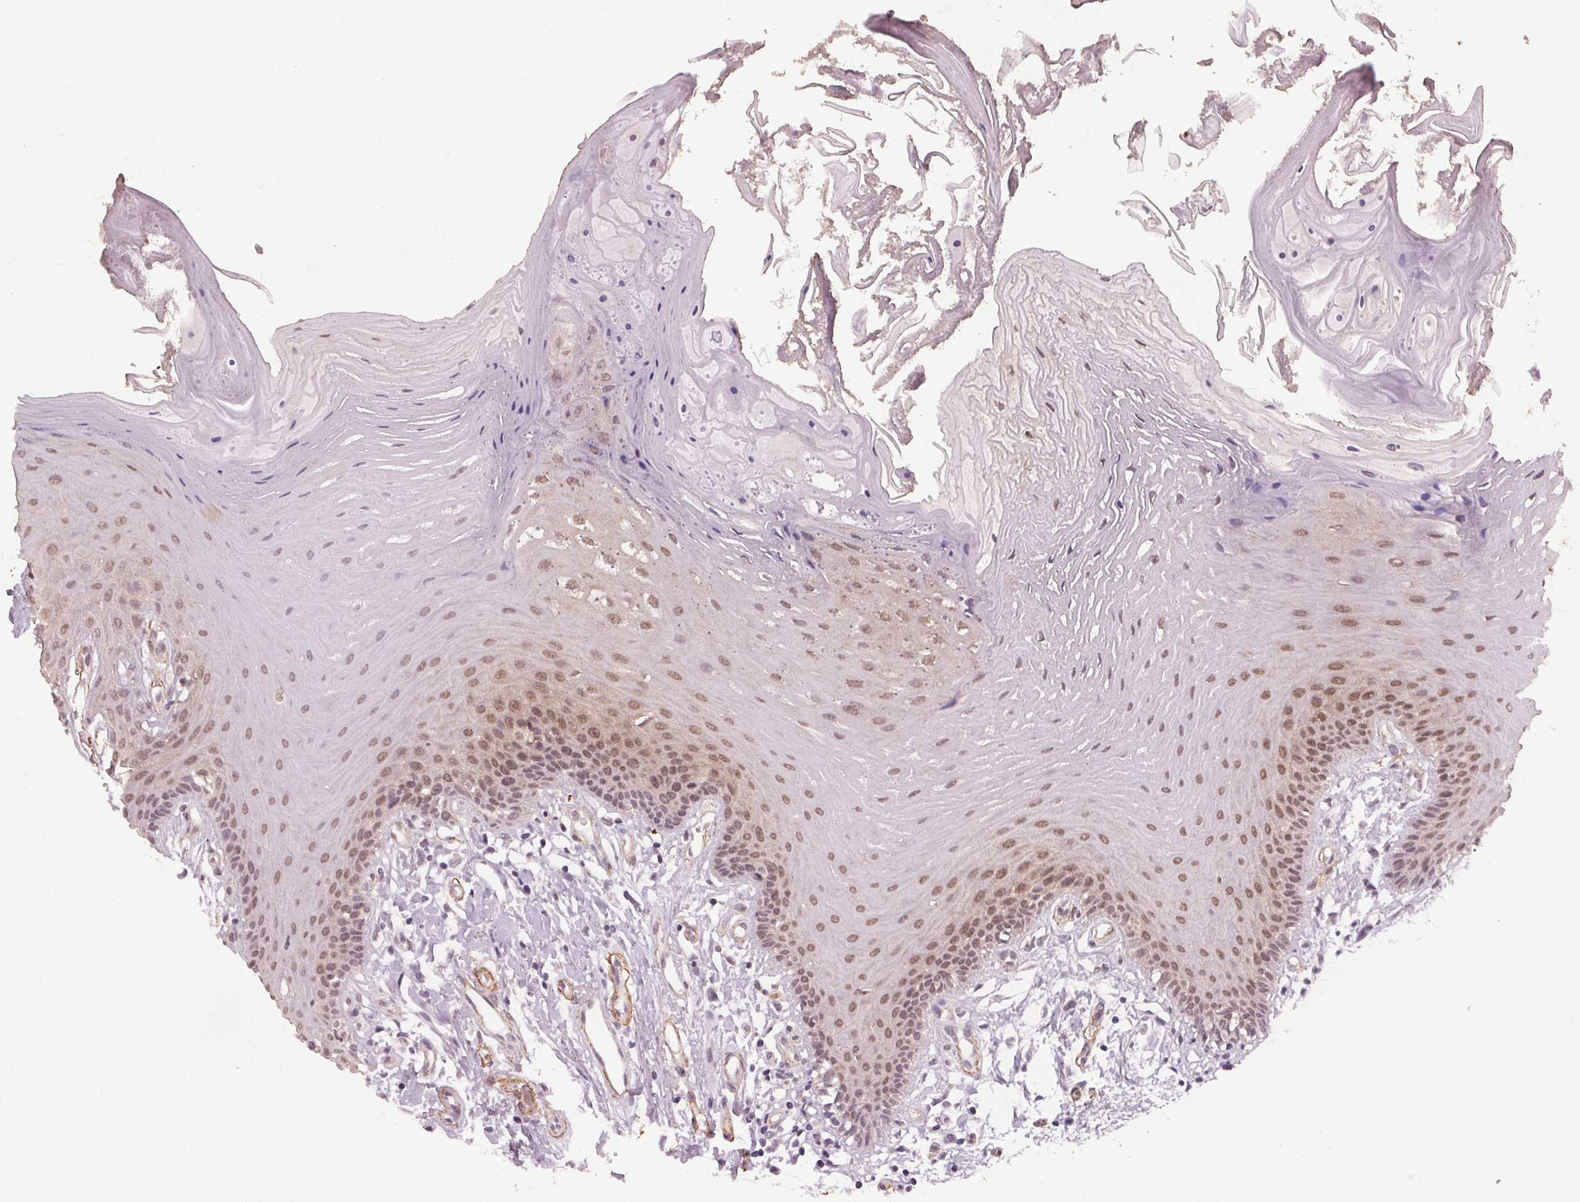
{"staining": {"intensity": "moderate", "quantity": "25%-75%", "location": "cytoplasmic/membranous"}, "tissue": "oral mucosa", "cell_type": "Squamous epithelial cells", "image_type": "normal", "snomed": [{"axis": "morphology", "description": "Normal tissue, NOS"}, {"axis": "morphology", "description": "Normal morphology"}, {"axis": "topography", "description": "Oral tissue"}], "caption": "Brown immunohistochemical staining in benign oral mucosa demonstrates moderate cytoplasmic/membranous staining in approximately 25%-75% of squamous epithelial cells. (Brightfield microscopy of DAB IHC at high magnification).", "gene": "PKP1", "patient": {"sex": "female", "age": 76}}